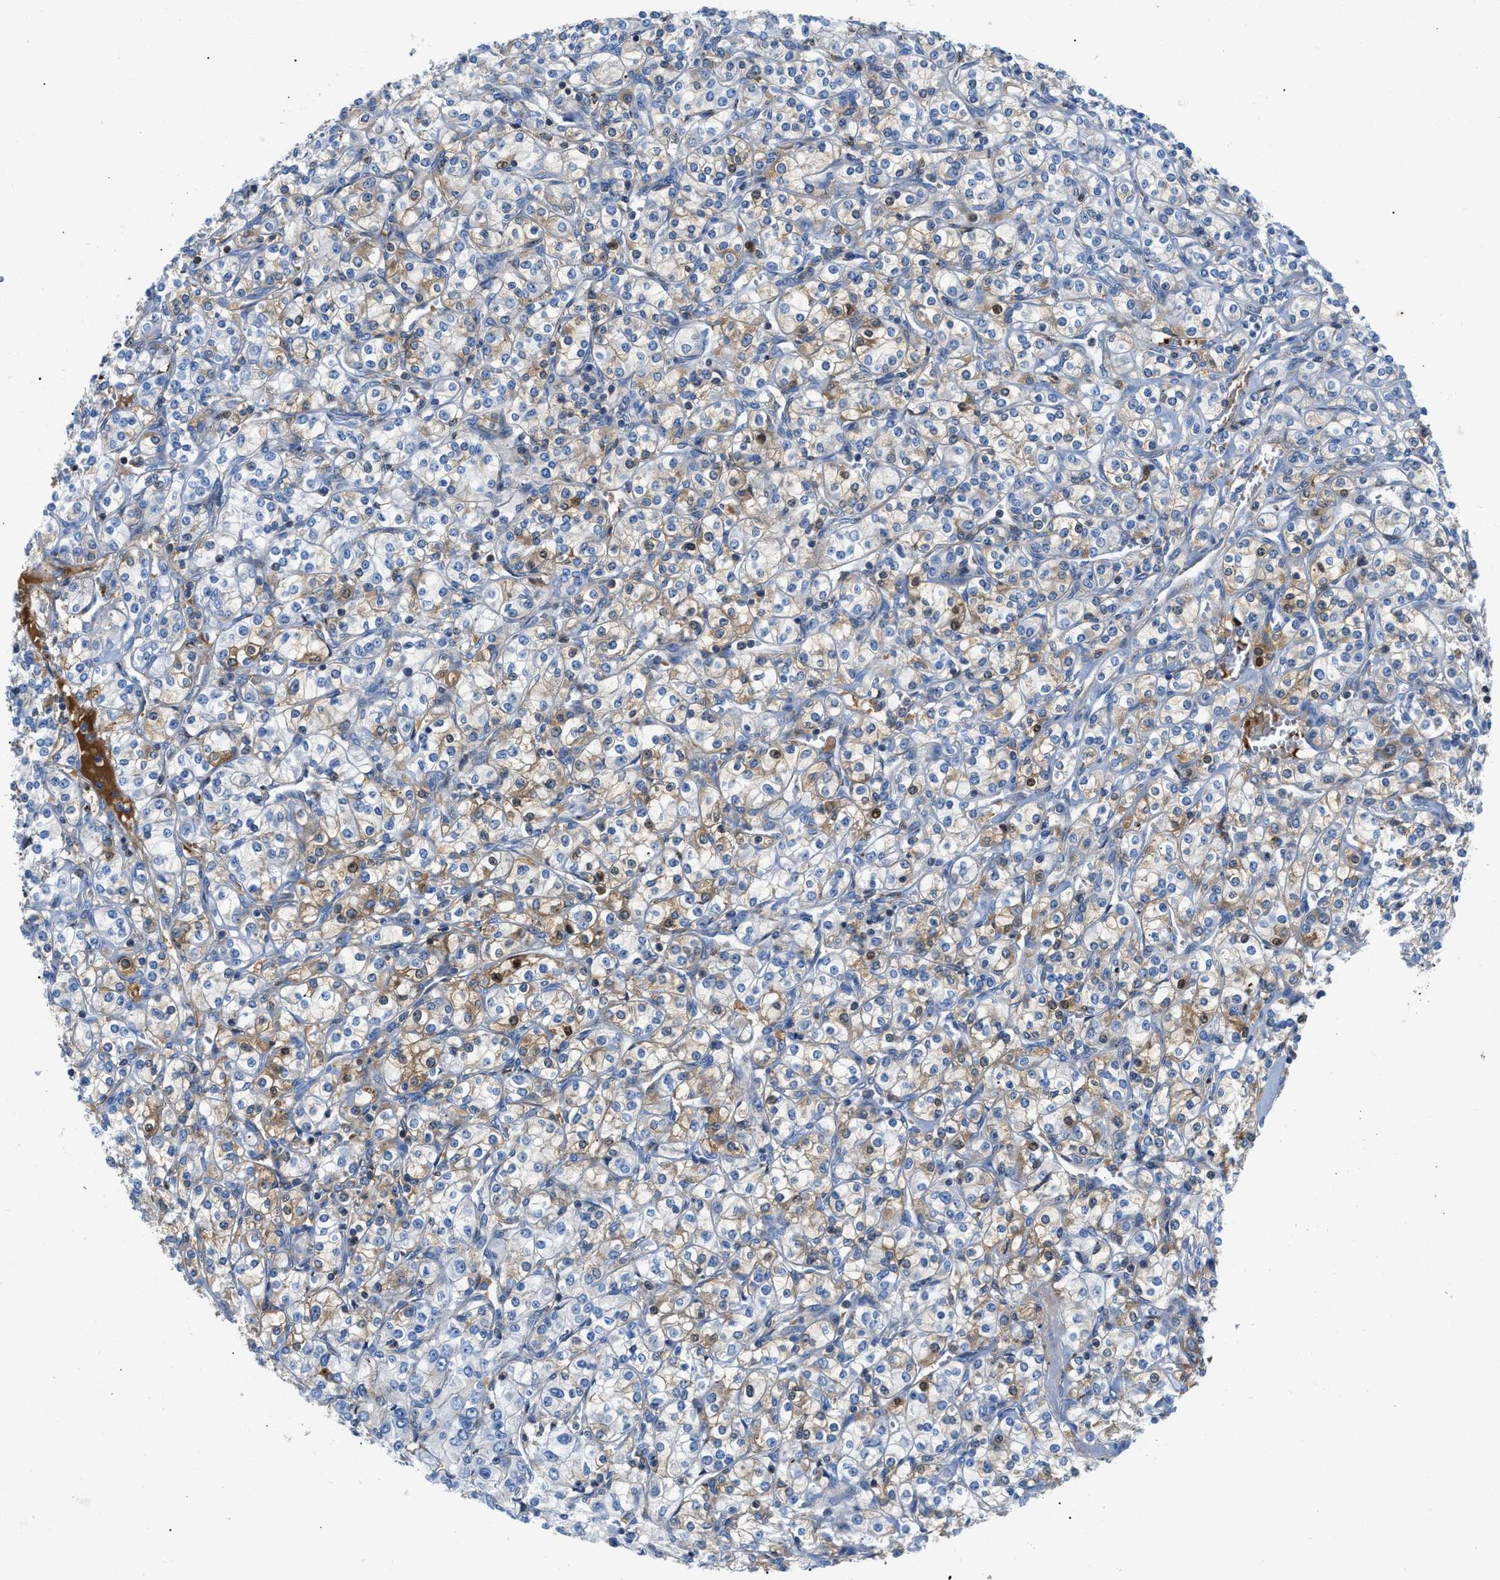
{"staining": {"intensity": "weak", "quantity": "<25%", "location": "cytoplasmic/membranous"}, "tissue": "renal cancer", "cell_type": "Tumor cells", "image_type": "cancer", "snomed": [{"axis": "morphology", "description": "Adenocarcinoma, NOS"}, {"axis": "topography", "description": "Kidney"}], "caption": "Micrograph shows no significant protein positivity in tumor cells of renal adenocarcinoma.", "gene": "ATP6V0D1", "patient": {"sex": "male", "age": 77}}